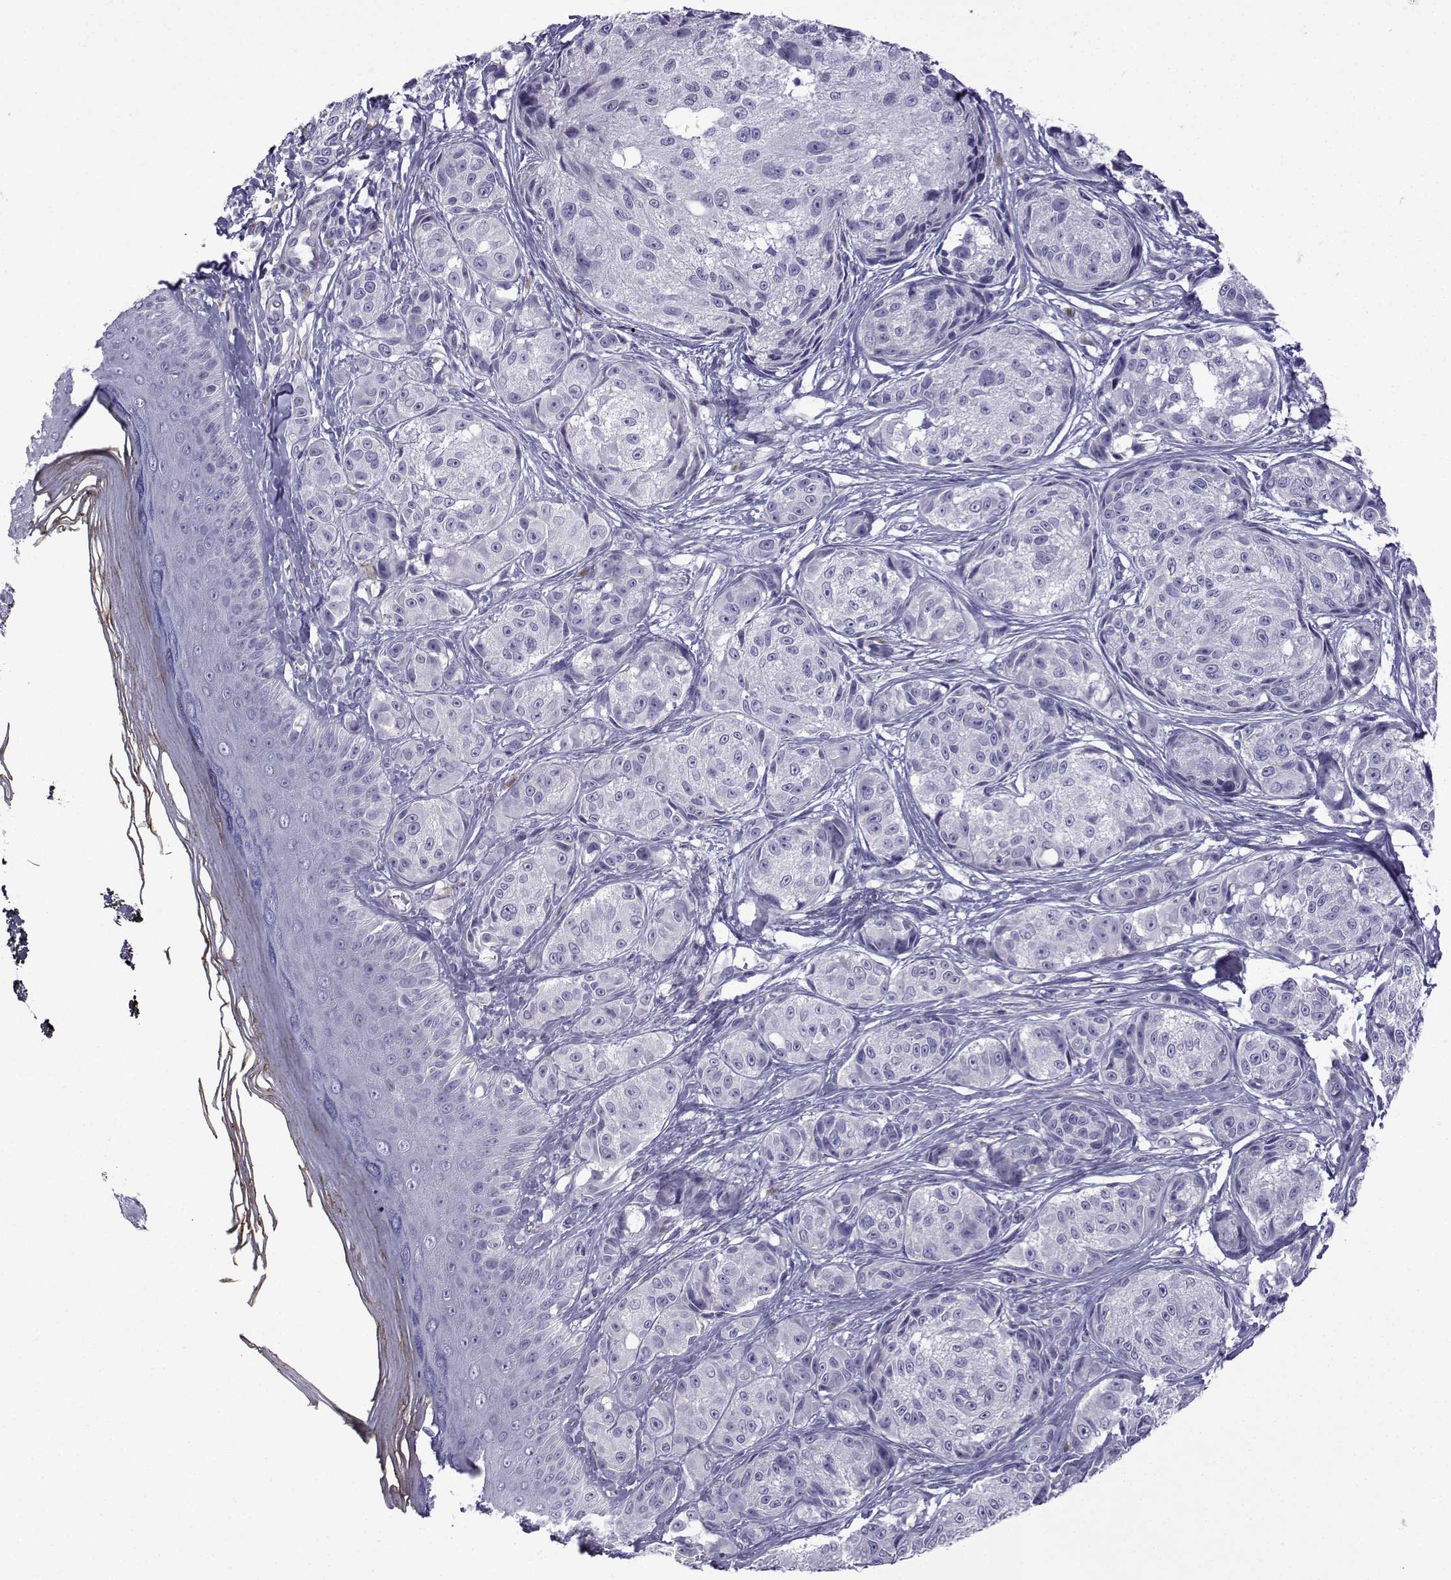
{"staining": {"intensity": "negative", "quantity": "none", "location": "none"}, "tissue": "melanoma", "cell_type": "Tumor cells", "image_type": "cancer", "snomed": [{"axis": "morphology", "description": "Malignant melanoma, NOS"}, {"axis": "topography", "description": "Skin"}], "caption": "There is no significant expression in tumor cells of malignant melanoma. (Immunohistochemistry, brightfield microscopy, high magnification).", "gene": "CFAP70", "patient": {"sex": "male", "age": 61}}